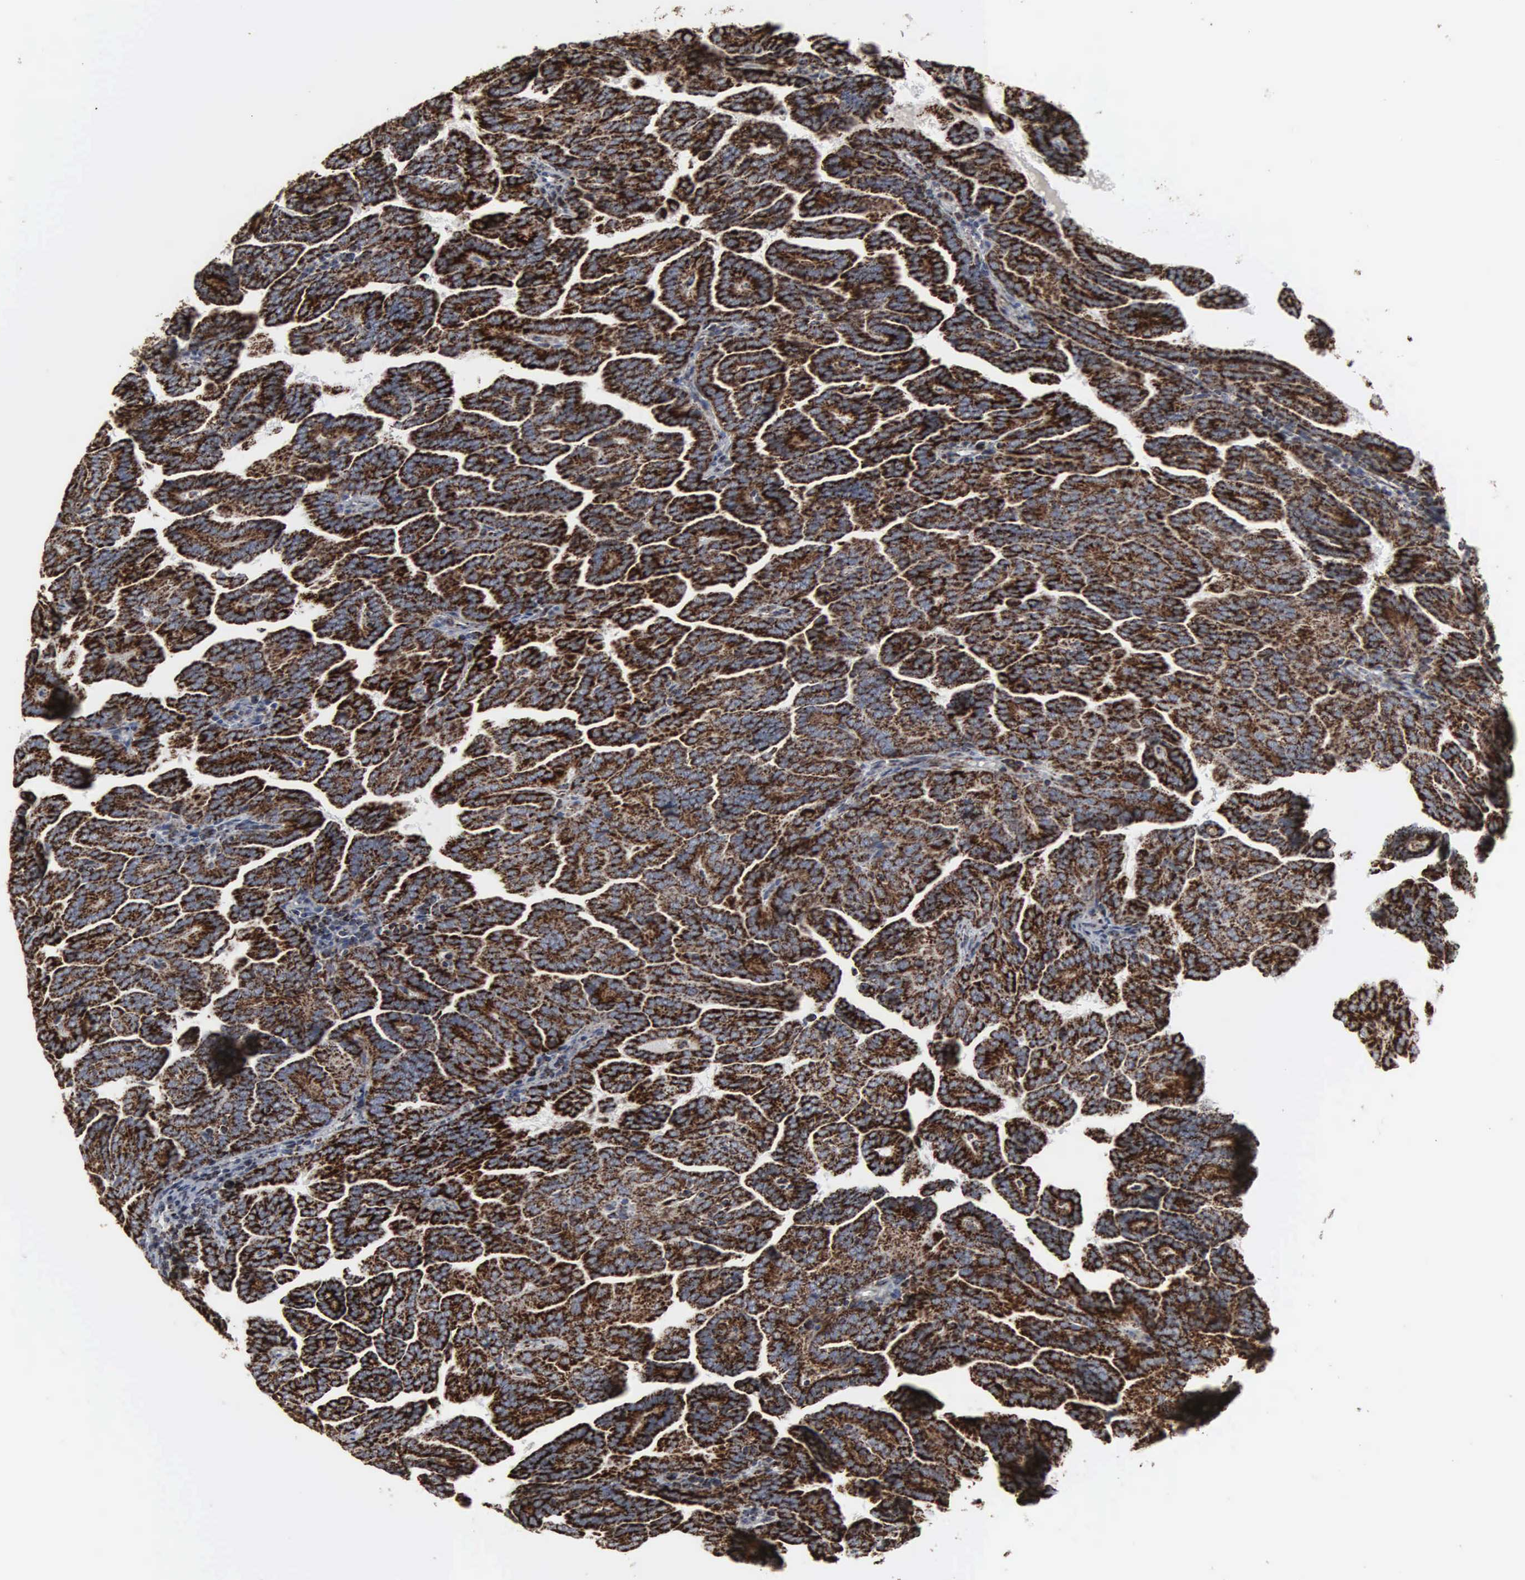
{"staining": {"intensity": "strong", "quantity": ">75%", "location": "cytoplasmic/membranous"}, "tissue": "renal cancer", "cell_type": "Tumor cells", "image_type": "cancer", "snomed": [{"axis": "morphology", "description": "Adenocarcinoma, NOS"}, {"axis": "topography", "description": "Kidney"}], "caption": "Immunohistochemistry (IHC) (DAB (3,3'-diaminobenzidine)) staining of human adenocarcinoma (renal) reveals strong cytoplasmic/membranous protein positivity in approximately >75% of tumor cells. The protein is shown in brown color, while the nuclei are stained blue.", "gene": "HSPA9", "patient": {"sex": "male", "age": 61}}